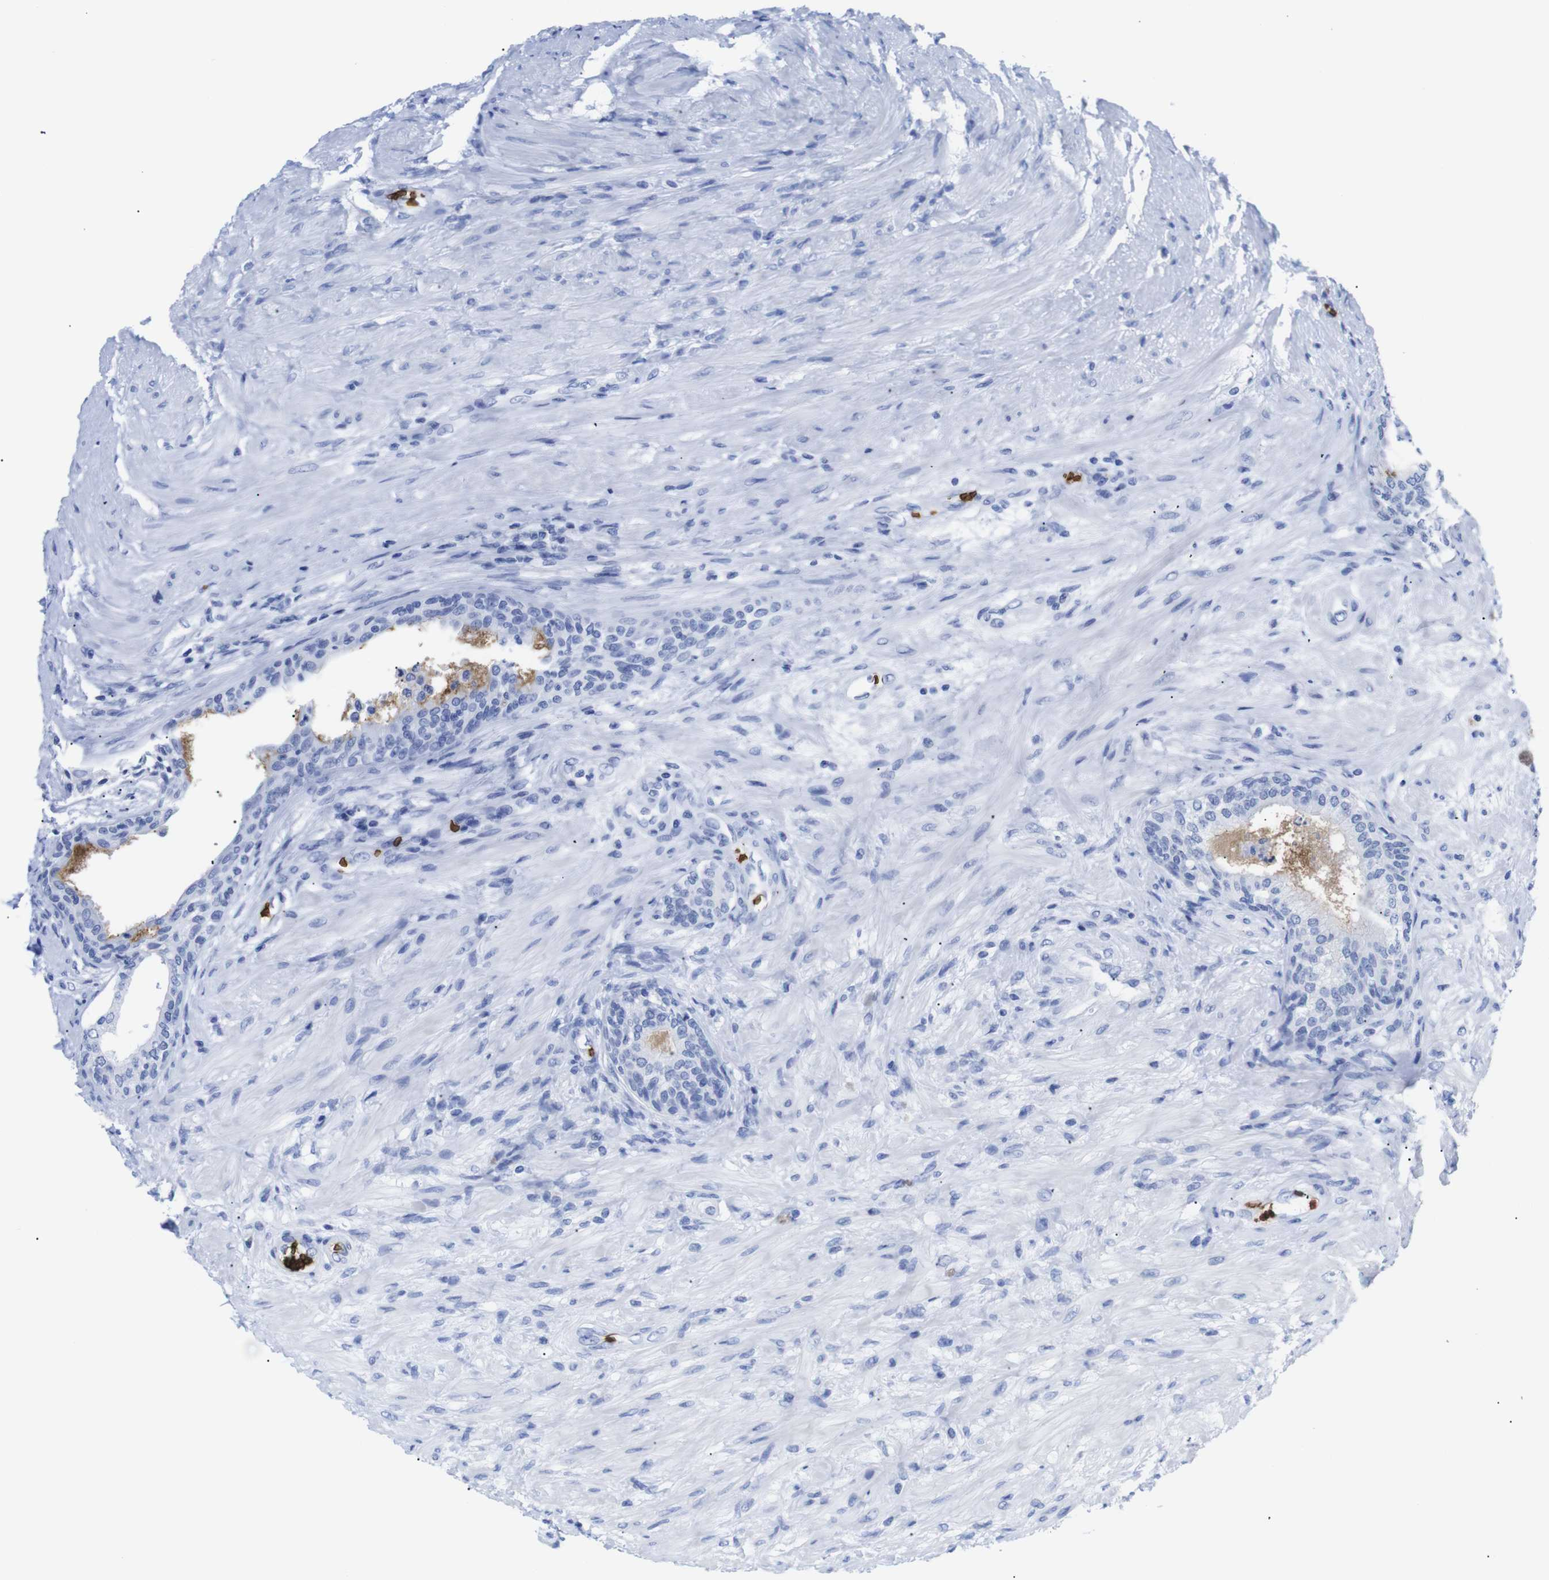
{"staining": {"intensity": "negative", "quantity": "none", "location": "none"}, "tissue": "prostate", "cell_type": "Glandular cells", "image_type": "normal", "snomed": [{"axis": "morphology", "description": "Normal tissue, NOS"}, {"axis": "topography", "description": "Prostate"}], "caption": "Immunohistochemical staining of unremarkable human prostate shows no significant positivity in glandular cells. (DAB immunohistochemistry (IHC) with hematoxylin counter stain).", "gene": "S1PR2", "patient": {"sex": "male", "age": 76}}